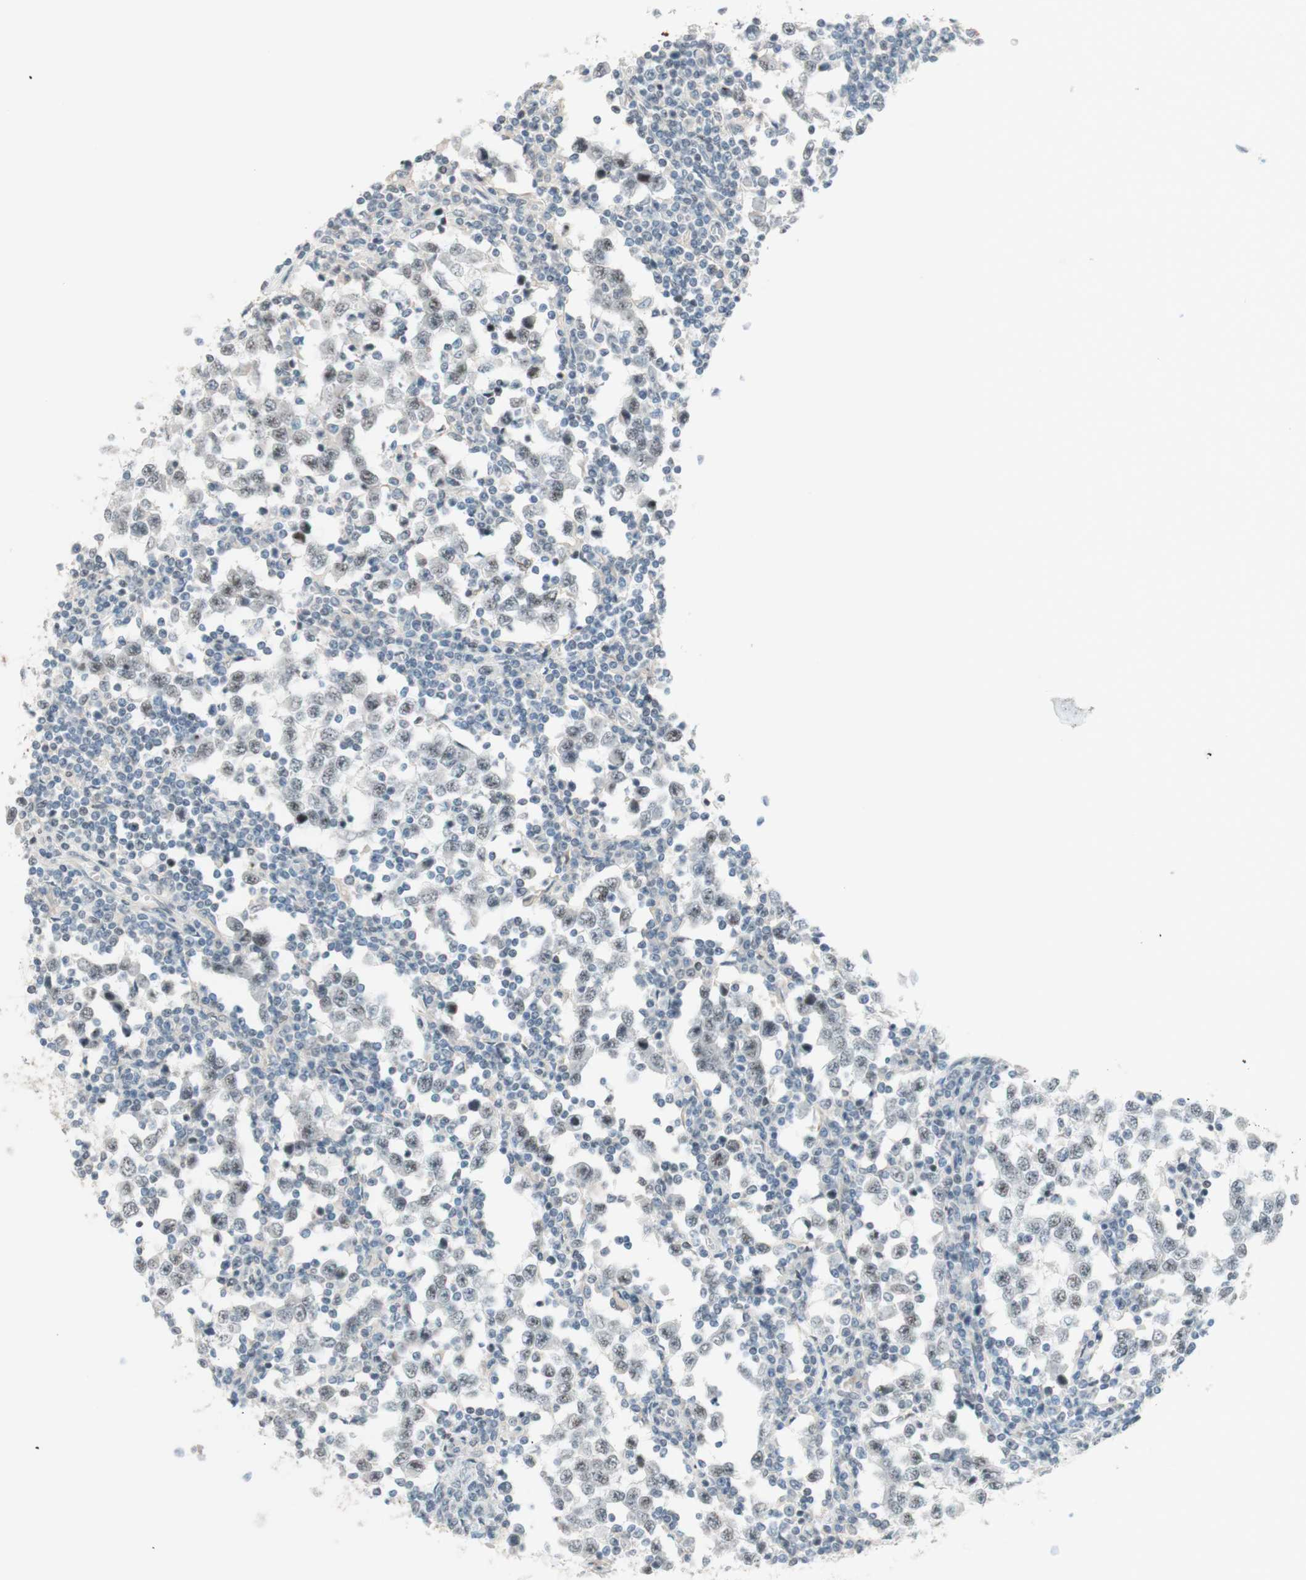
{"staining": {"intensity": "weak", "quantity": "25%-75%", "location": "nuclear"}, "tissue": "testis cancer", "cell_type": "Tumor cells", "image_type": "cancer", "snomed": [{"axis": "morphology", "description": "Seminoma, NOS"}, {"axis": "topography", "description": "Testis"}], "caption": "The photomicrograph displays immunohistochemical staining of testis seminoma. There is weak nuclear expression is present in approximately 25%-75% of tumor cells.", "gene": "JPH1", "patient": {"sex": "male", "age": 65}}